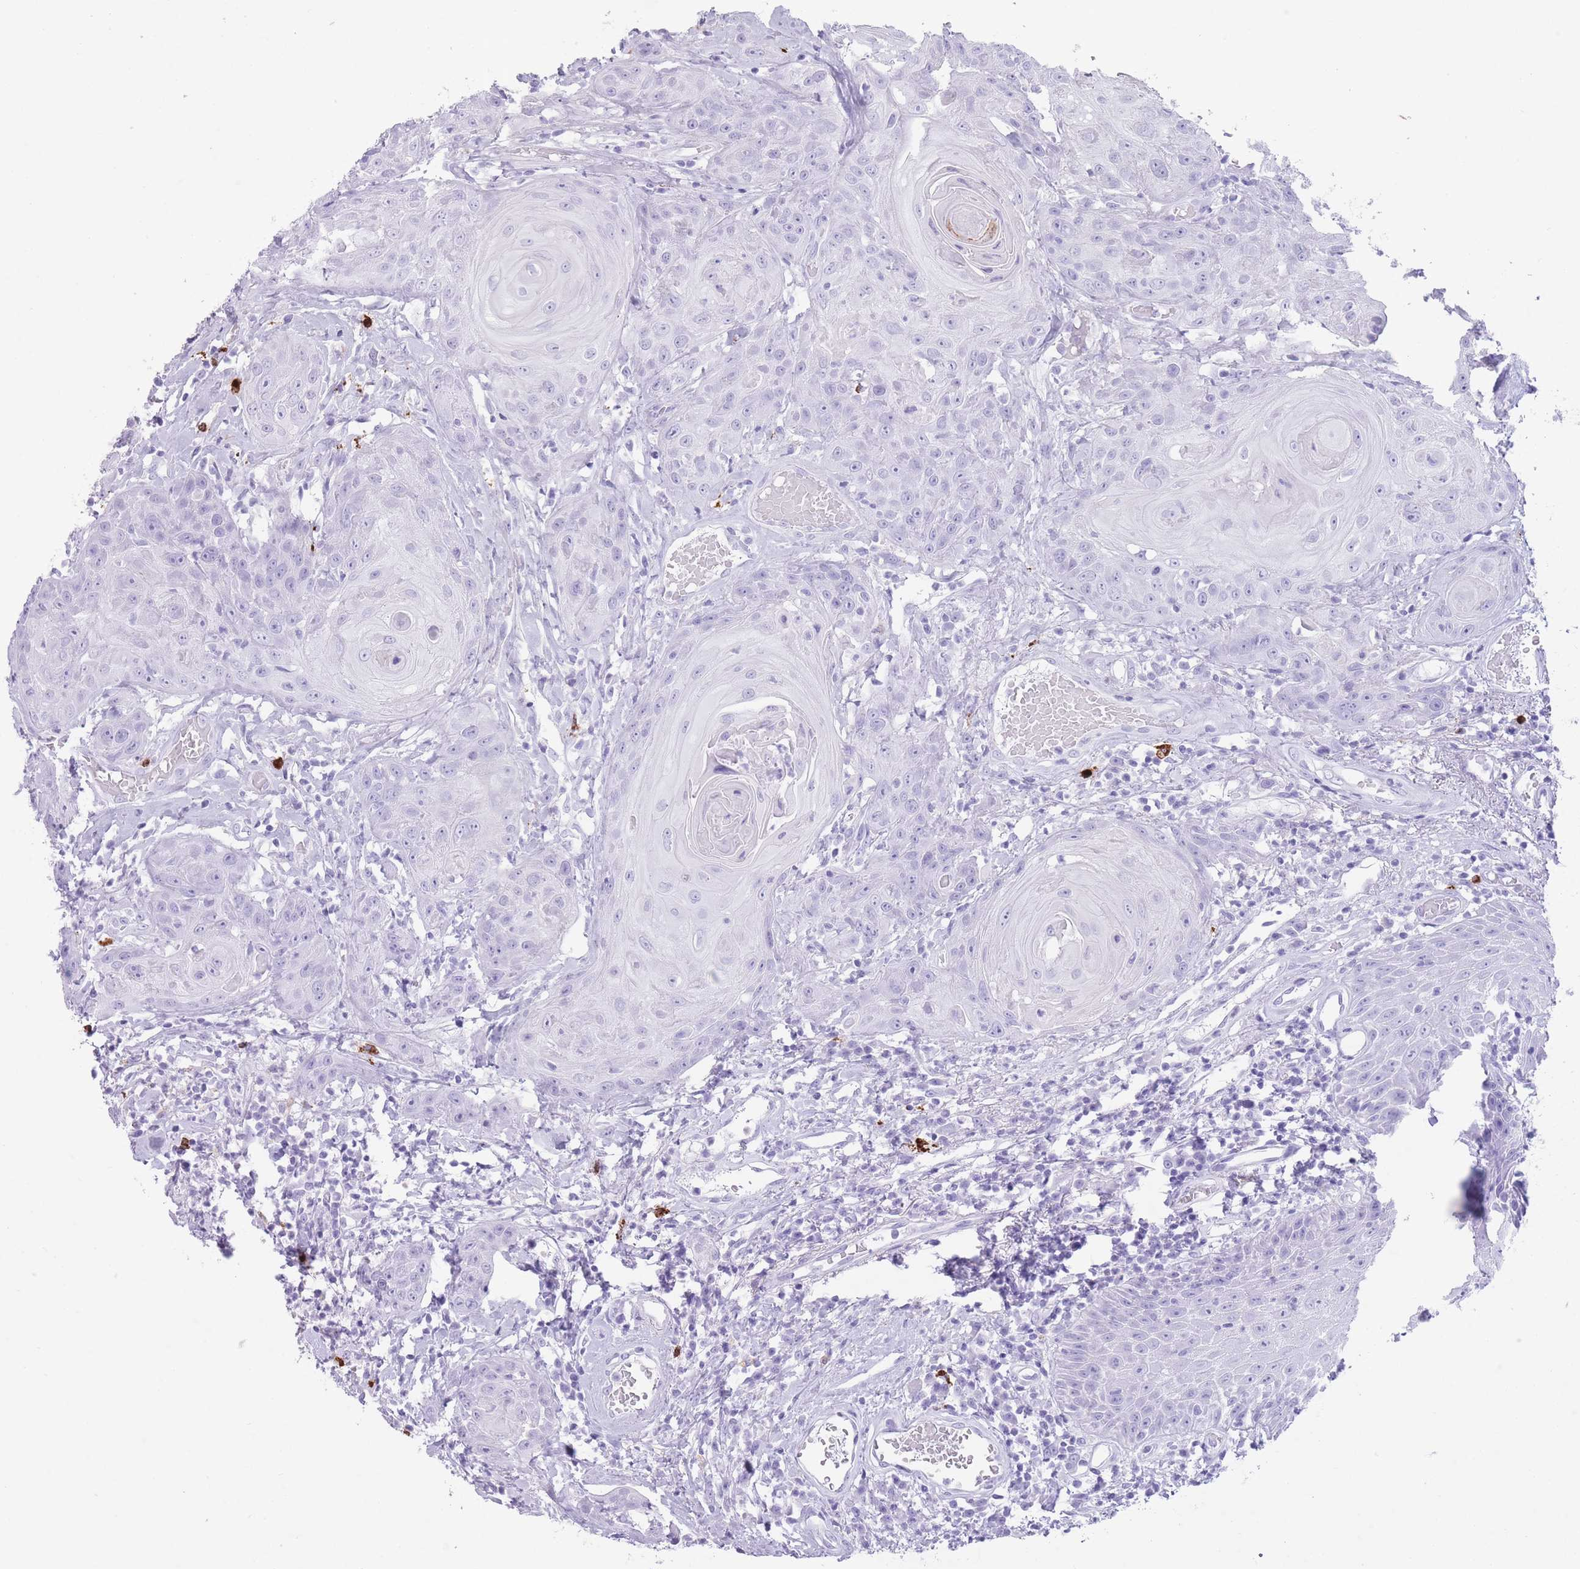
{"staining": {"intensity": "negative", "quantity": "none", "location": "none"}, "tissue": "head and neck cancer", "cell_type": "Tumor cells", "image_type": "cancer", "snomed": [{"axis": "morphology", "description": "Squamous cell carcinoma, NOS"}, {"axis": "topography", "description": "Head-Neck"}], "caption": "IHC of head and neck cancer displays no staining in tumor cells. (DAB IHC, high magnification).", "gene": "OR4F21", "patient": {"sex": "female", "age": 59}}